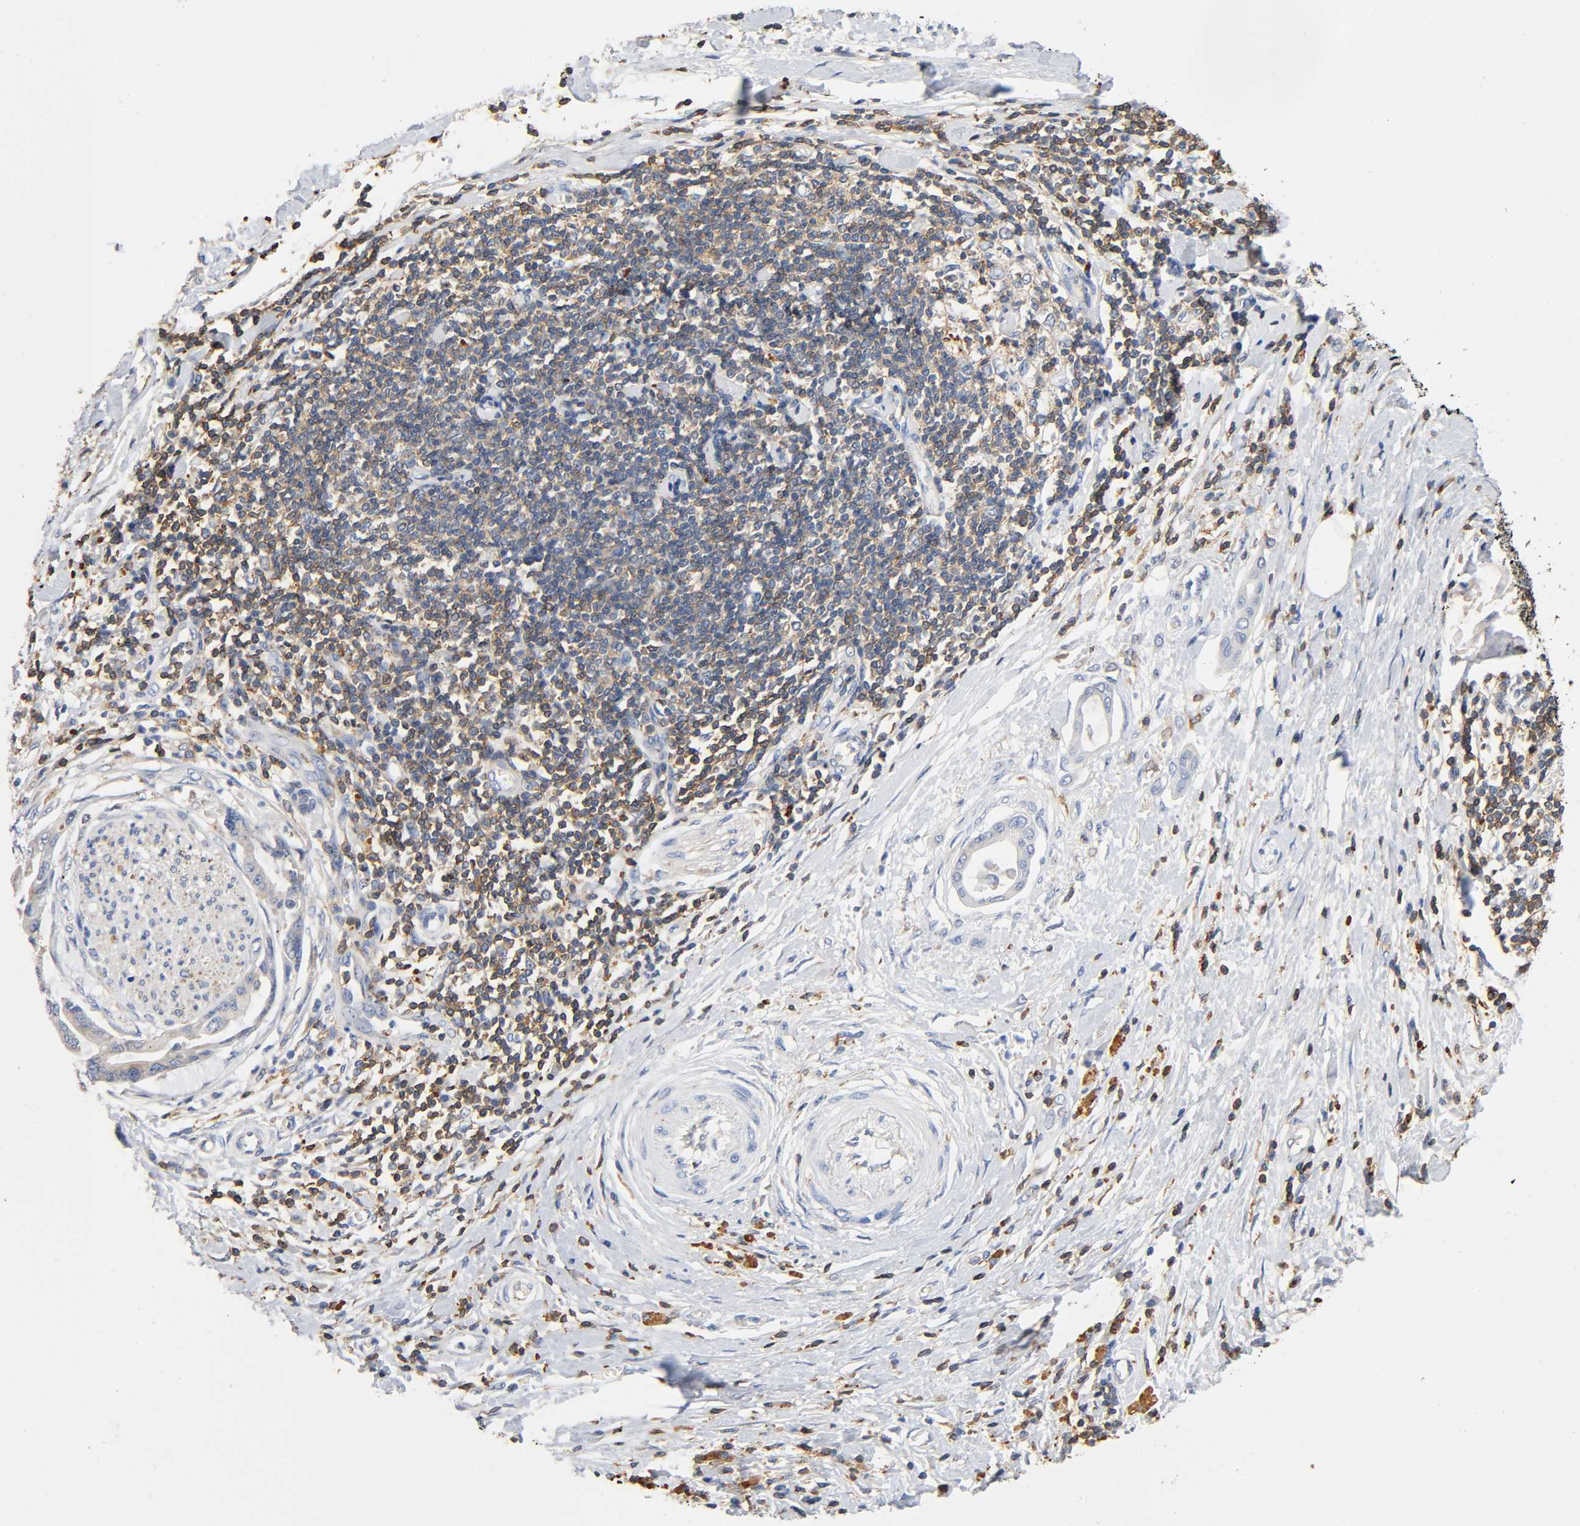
{"staining": {"intensity": "negative", "quantity": "none", "location": "none"}, "tissue": "pancreatic cancer", "cell_type": "Tumor cells", "image_type": "cancer", "snomed": [{"axis": "morphology", "description": "Adenocarcinoma, NOS"}, {"axis": "morphology", "description": "Adenocarcinoma, metastatic, NOS"}, {"axis": "topography", "description": "Lymph node"}, {"axis": "topography", "description": "Pancreas"}, {"axis": "topography", "description": "Duodenum"}], "caption": "Tumor cells show no significant protein positivity in pancreatic adenocarcinoma. Nuclei are stained in blue.", "gene": "UCKL1", "patient": {"sex": "female", "age": 64}}